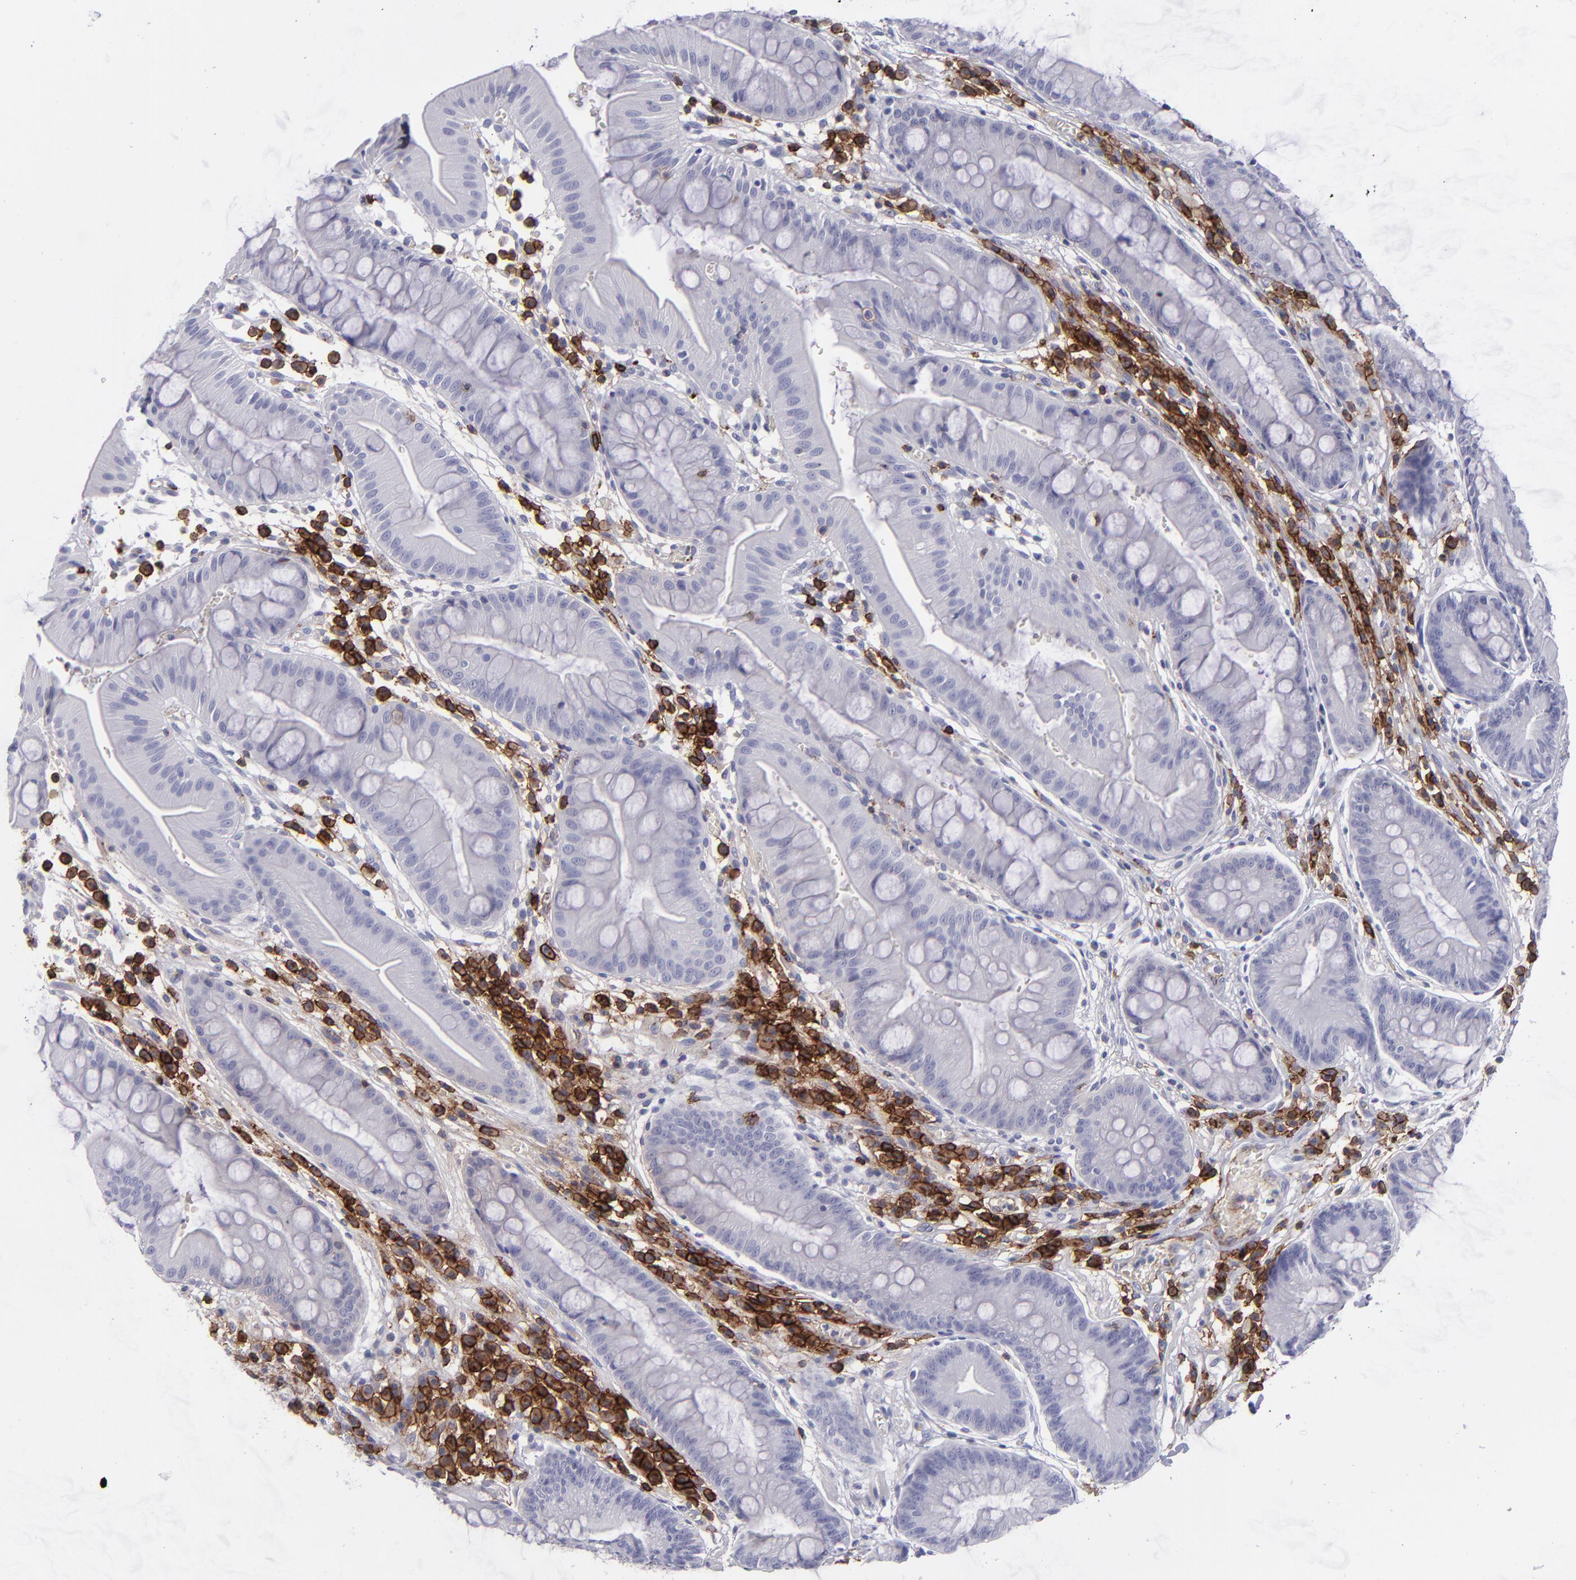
{"staining": {"intensity": "negative", "quantity": "none", "location": "none"}, "tissue": "stomach", "cell_type": "Glandular cells", "image_type": "normal", "snomed": [{"axis": "morphology", "description": "Normal tissue, NOS"}, {"axis": "morphology", "description": "Inflammation, NOS"}, {"axis": "topography", "description": "Stomach, lower"}], "caption": "Immunohistochemical staining of benign stomach displays no significant expression in glandular cells. Brightfield microscopy of IHC stained with DAB (3,3'-diaminobenzidine) (brown) and hematoxylin (blue), captured at high magnification.", "gene": "CD27", "patient": {"sex": "male", "age": 59}}